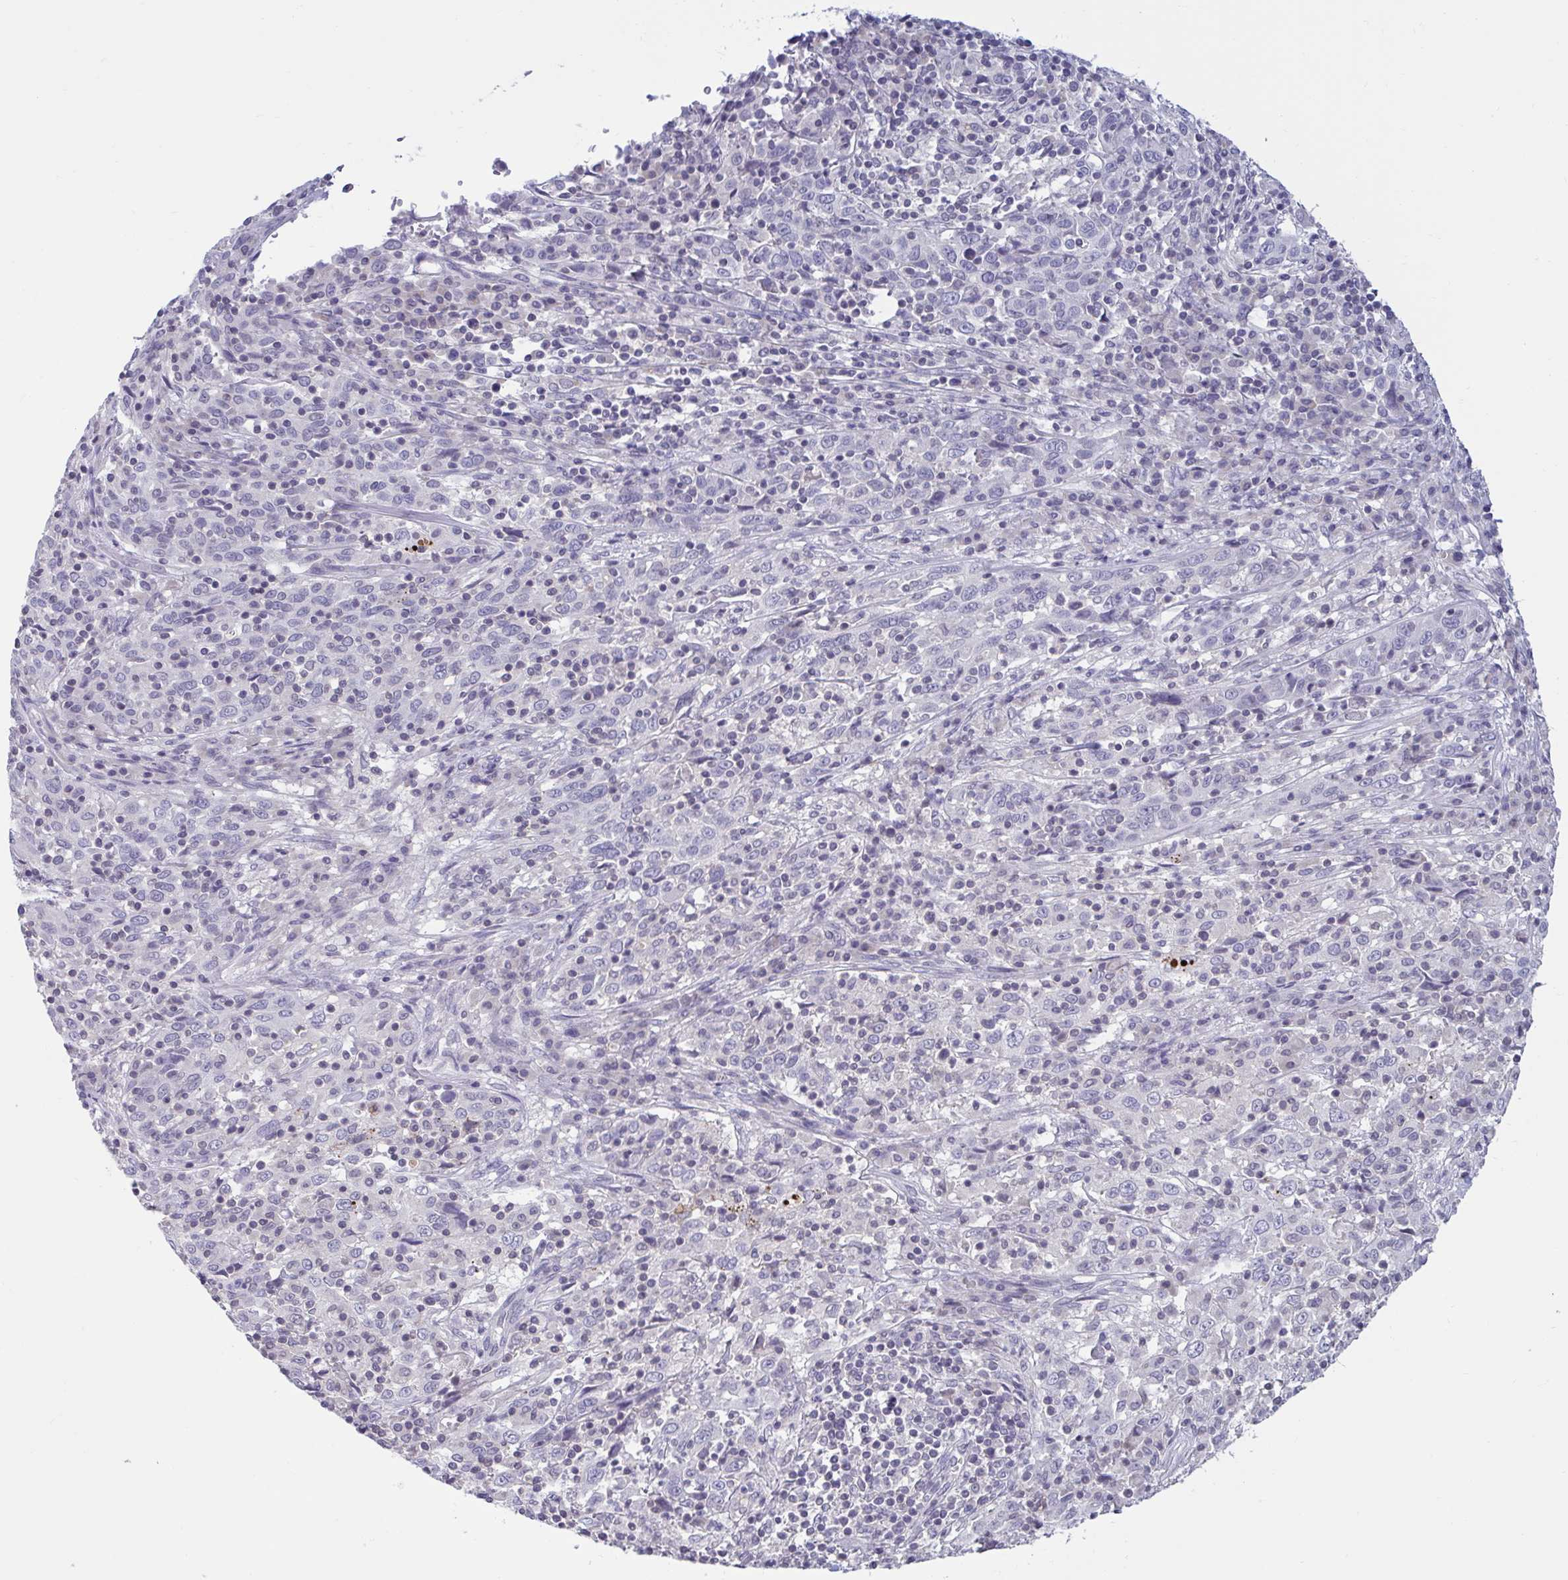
{"staining": {"intensity": "negative", "quantity": "none", "location": "none"}, "tissue": "cervical cancer", "cell_type": "Tumor cells", "image_type": "cancer", "snomed": [{"axis": "morphology", "description": "Squamous cell carcinoma, NOS"}, {"axis": "topography", "description": "Cervix"}], "caption": "There is no significant positivity in tumor cells of cervical cancer.", "gene": "ARPP19", "patient": {"sex": "female", "age": 46}}